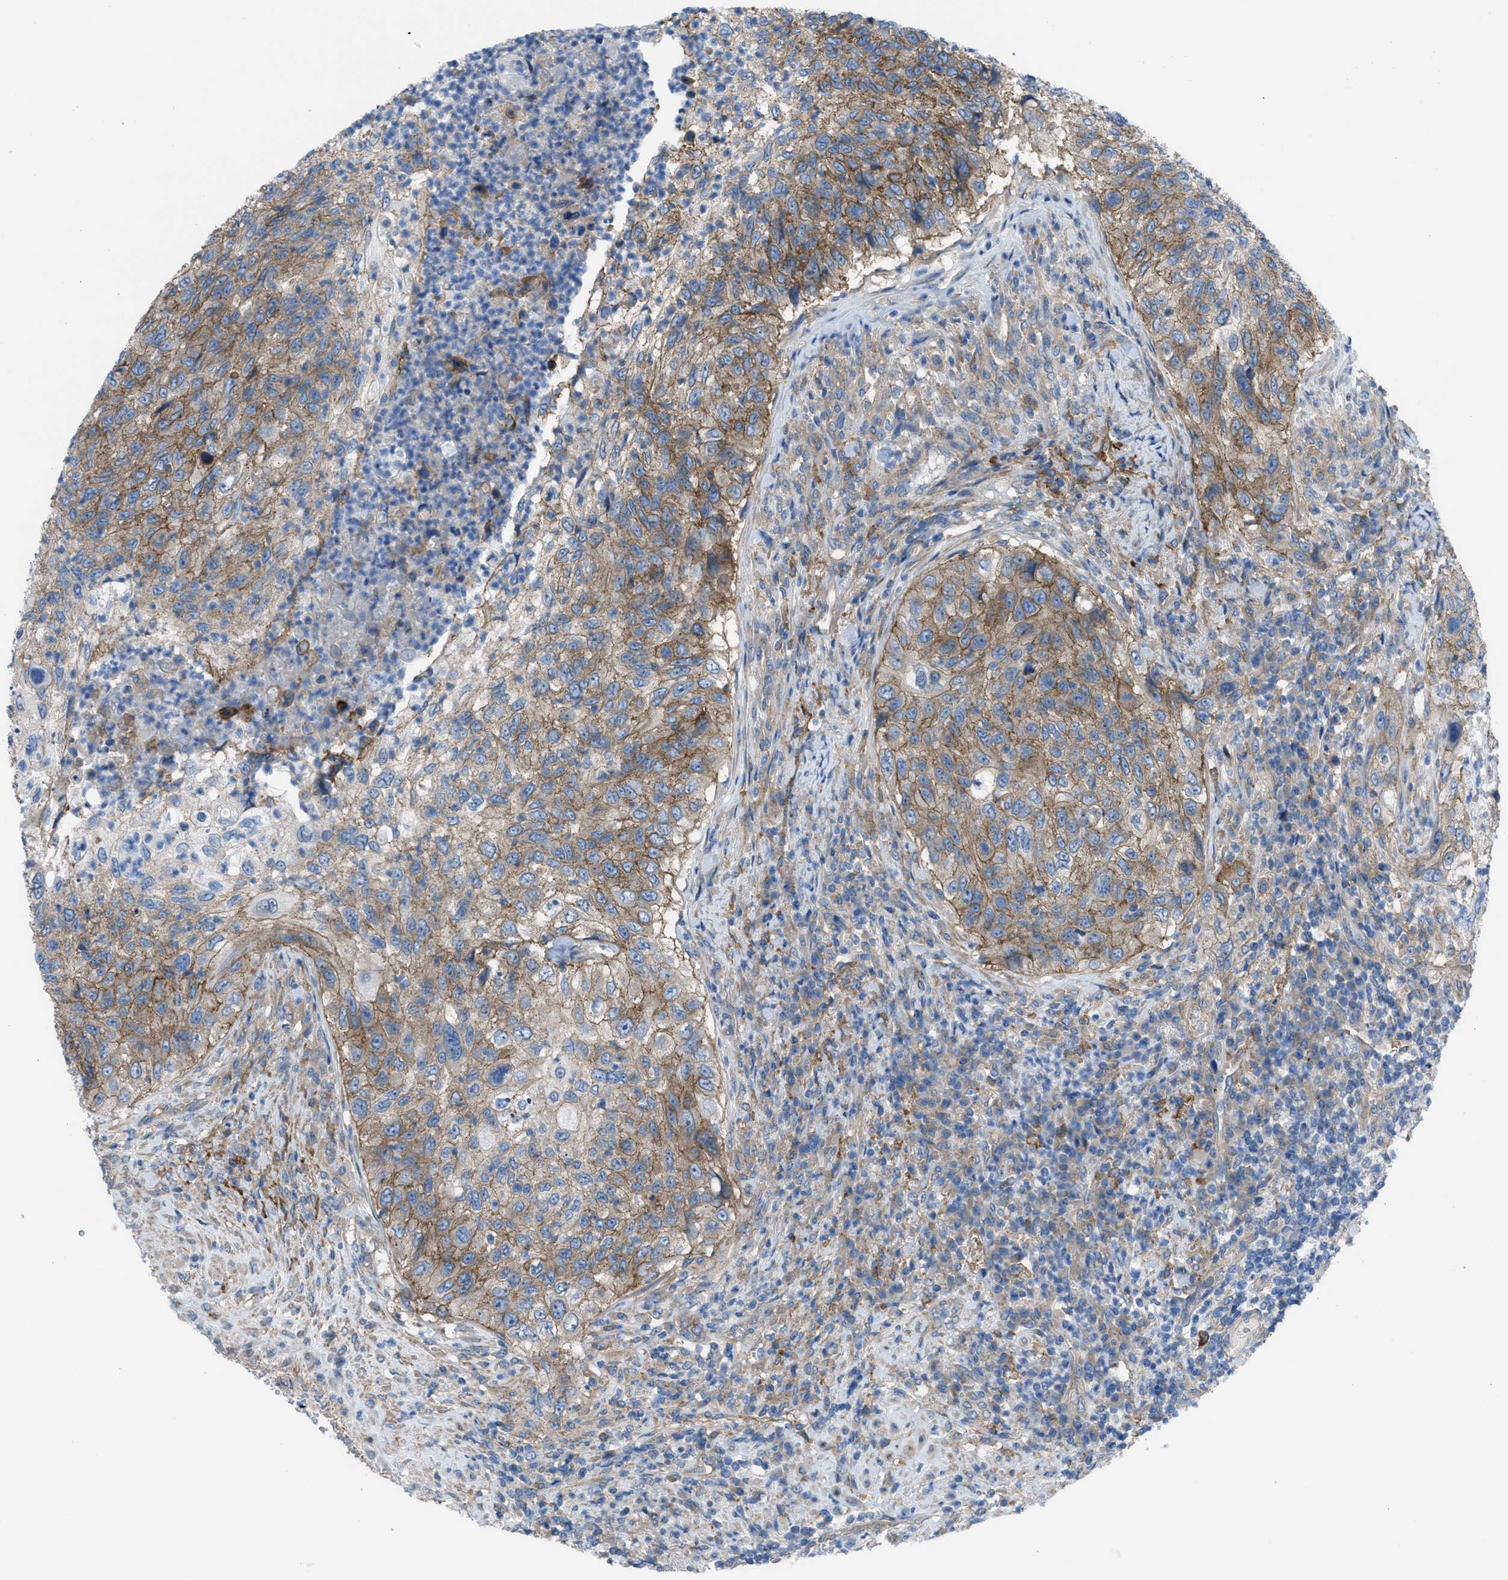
{"staining": {"intensity": "moderate", "quantity": ">75%", "location": "cytoplasmic/membranous"}, "tissue": "urothelial cancer", "cell_type": "Tumor cells", "image_type": "cancer", "snomed": [{"axis": "morphology", "description": "Urothelial carcinoma, High grade"}, {"axis": "topography", "description": "Urinary bladder"}], "caption": "IHC (DAB (3,3'-diaminobenzidine)) staining of high-grade urothelial carcinoma exhibits moderate cytoplasmic/membranous protein staining in about >75% of tumor cells.", "gene": "EGFR", "patient": {"sex": "female", "age": 60}}